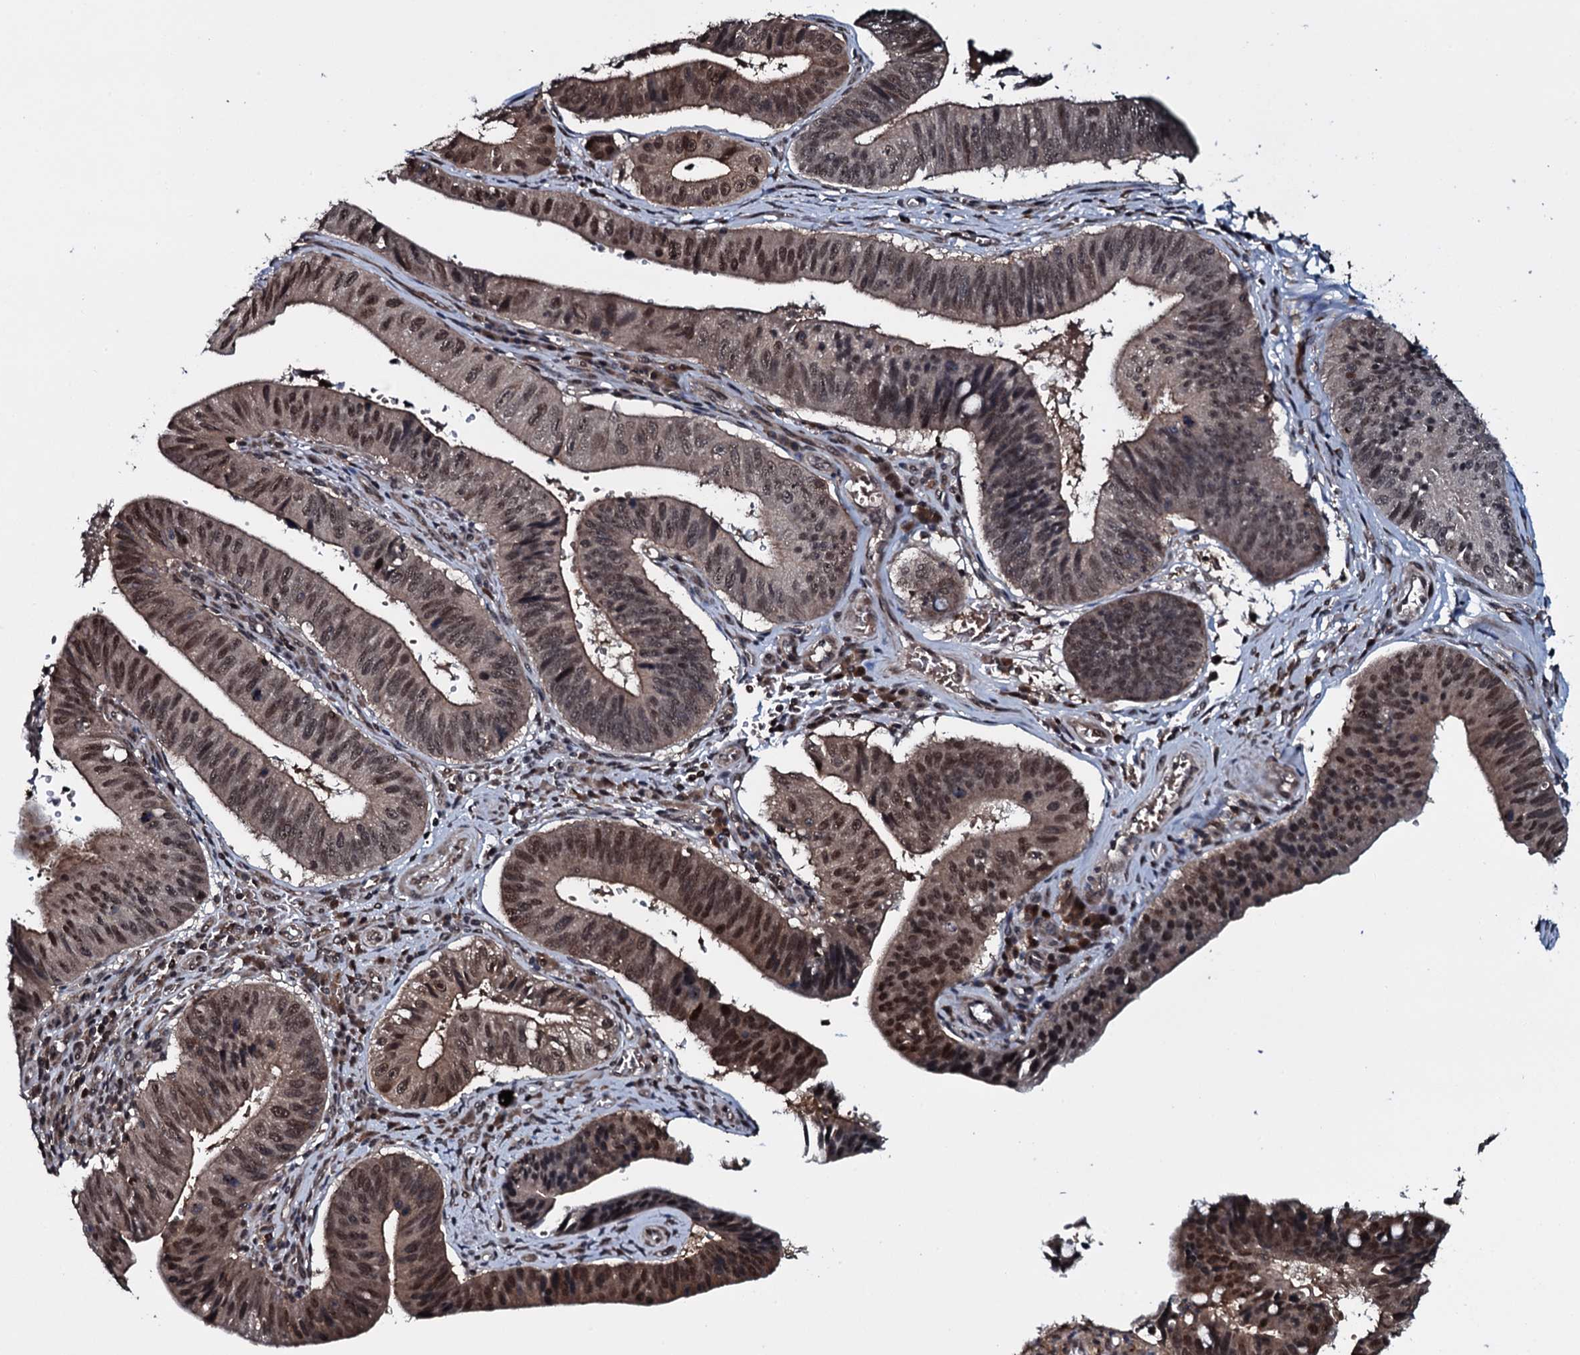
{"staining": {"intensity": "strong", "quantity": ">75%", "location": "cytoplasmic/membranous,nuclear"}, "tissue": "stomach cancer", "cell_type": "Tumor cells", "image_type": "cancer", "snomed": [{"axis": "morphology", "description": "Adenocarcinoma, NOS"}, {"axis": "topography", "description": "Stomach"}], "caption": "Immunohistochemistry of stomach cancer reveals high levels of strong cytoplasmic/membranous and nuclear positivity in about >75% of tumor cells. (brown staining indicates protein expression, while blue staining denotes nuclei).", "gene": "HDDC3", "patient": {"sex": "male", "age": 59}}